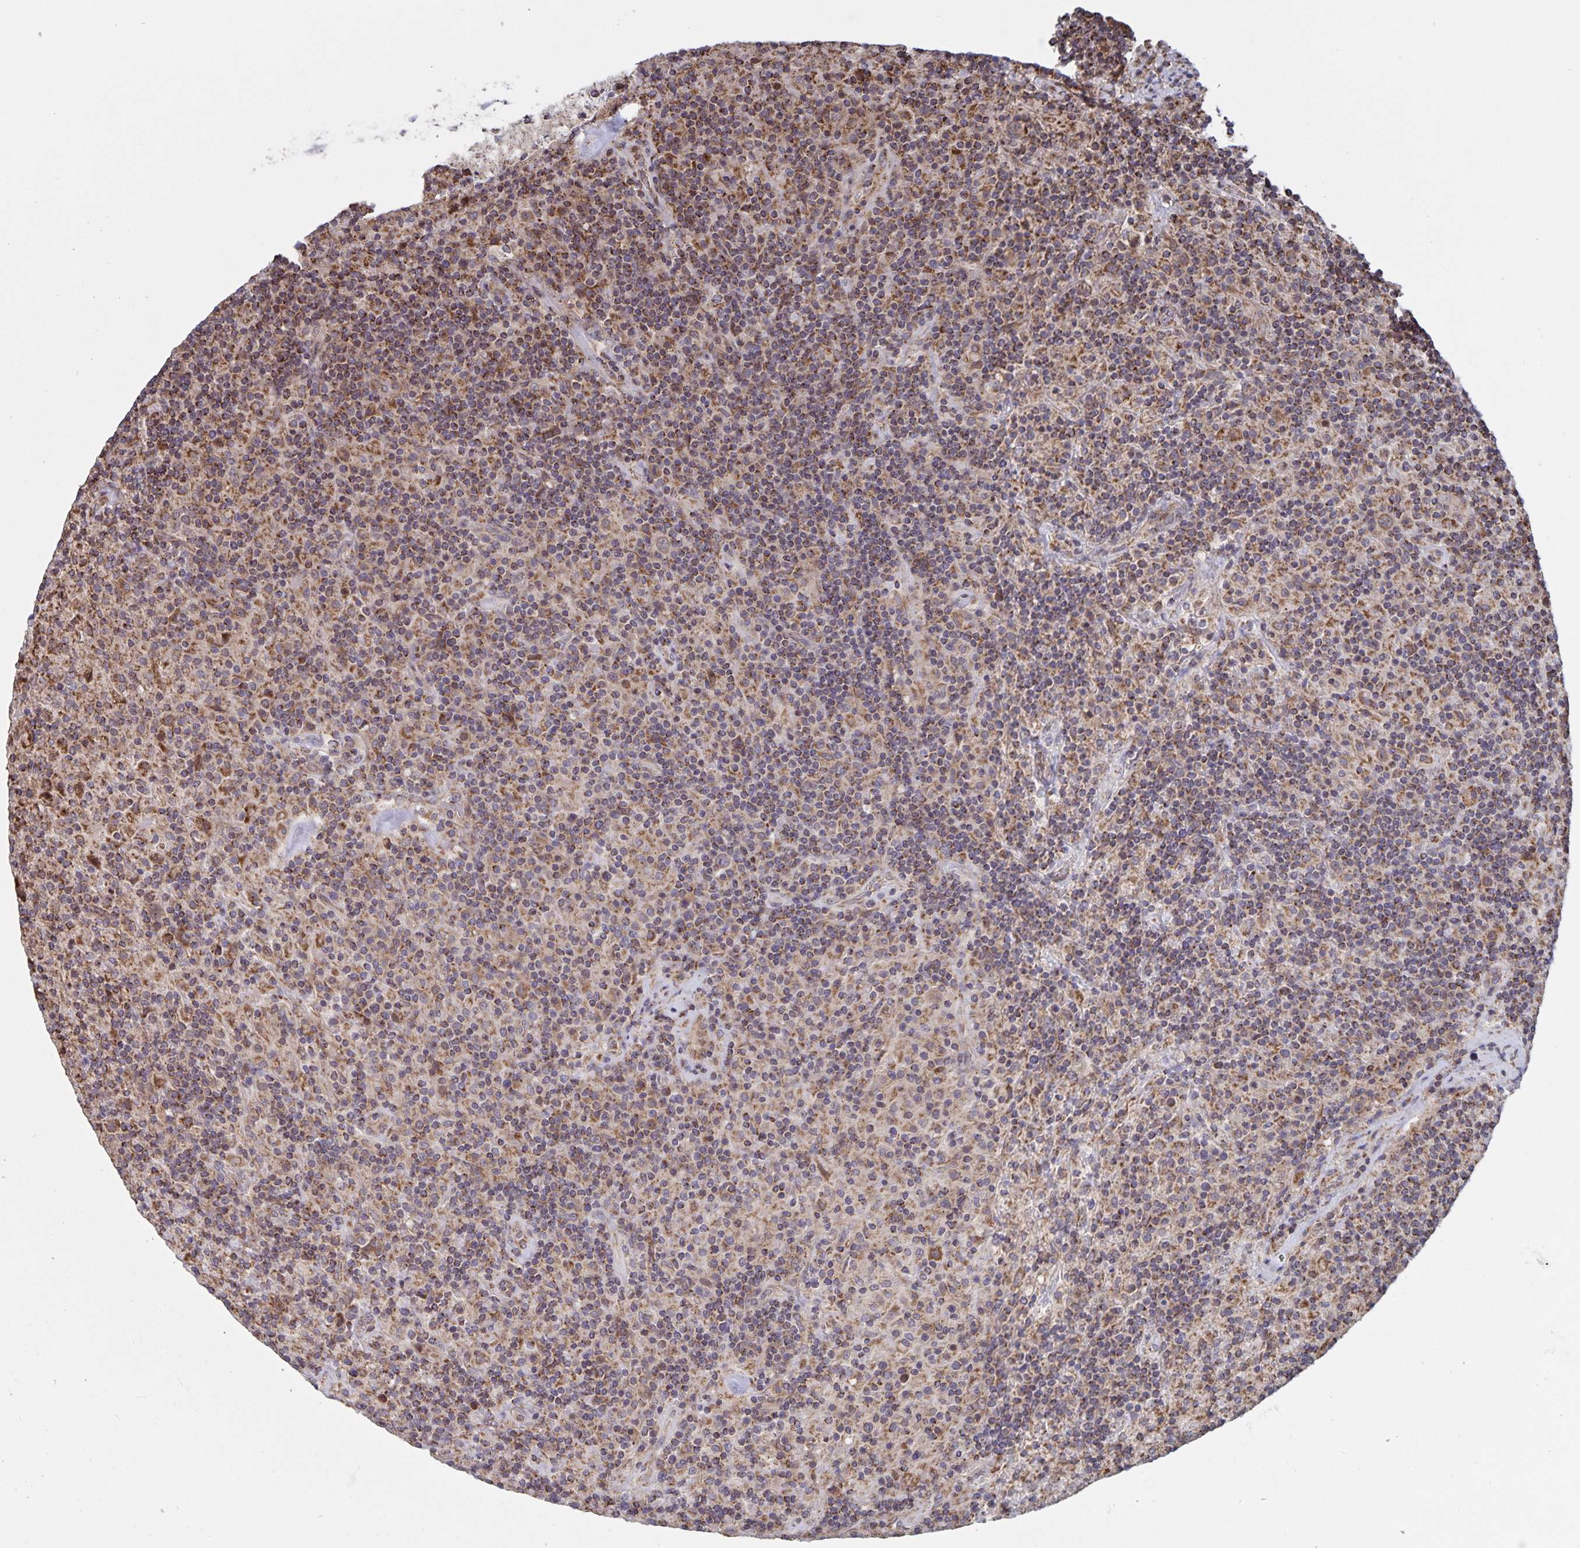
{"staining": {"intensity": "moderate", "quantity": "25%-75%", "location": "cytoplasmic/membranous"}, "tissue": "lymphoma", "cell_type": "Tumor cells", "image_type": "cancer", "snomed": [{"axis": "morphology", "description": "Hodgkin's disease, NOS"}, {"axis": "topography", "description": "Lymph node"}], "caption": "Lymphoma stained for a protein (brown) exhibits moderate cytoplasmic/membranous positive expression in about 25%-75% of tumor cells.", "gene": "ACACA", "patient": {"sex": "male", "age": 70}}